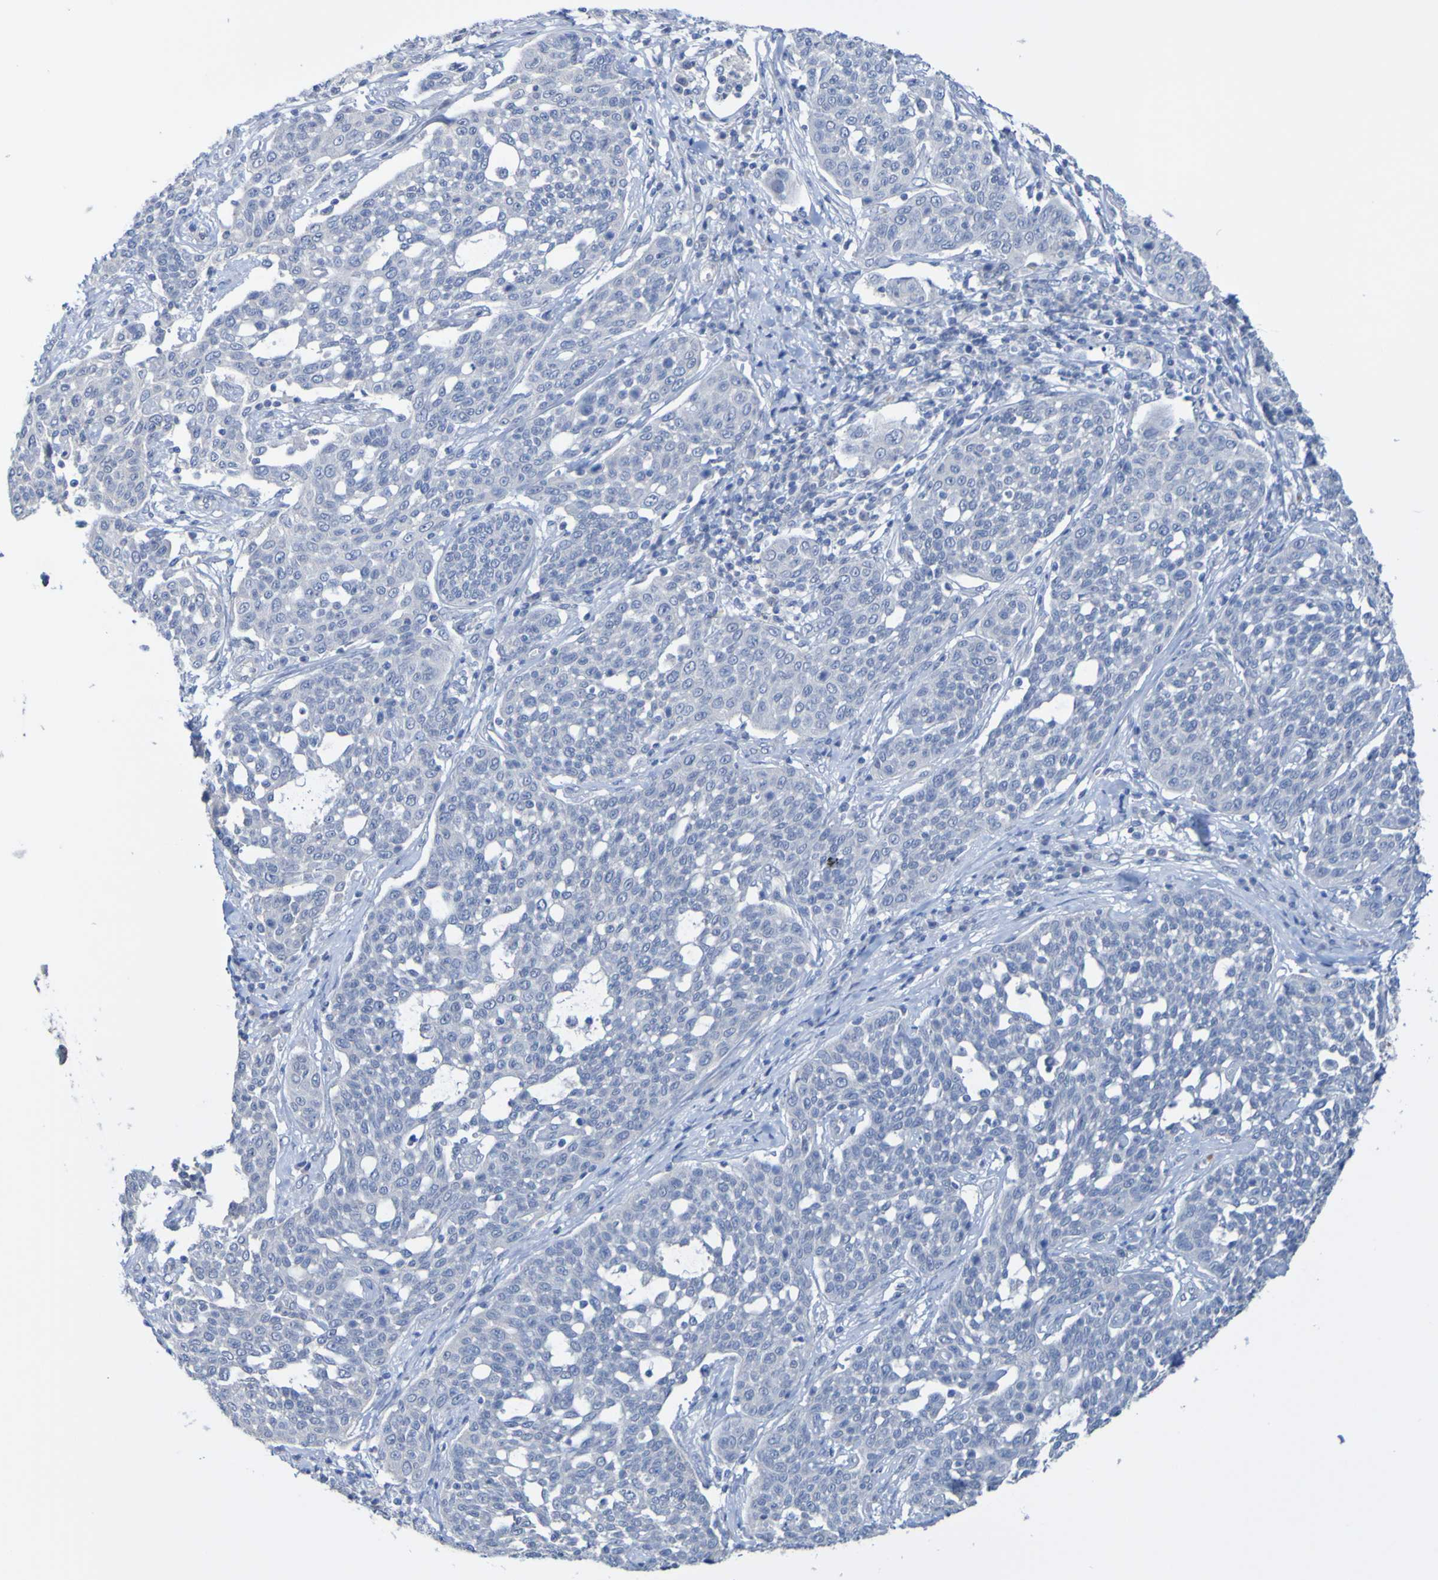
{"staining": {"intensity": "negative", "quantity": "none", "location": "none"}, "tissue": "cervical cancer", "cell_type": "Tumor cells", "image_type": "cancer", "snomed": [{"axis": "morphology", "description": "Squamous cell carcinoma, NOS"}, {"axis": "topography", "description": "Cervix"}], "caption": "An image of cervical squamous cell carcinoma stained for a protein reveals no brown staining in tumor cells.", "gene": "ACMSD", "patient": {"sex": "female", "age": 34}}